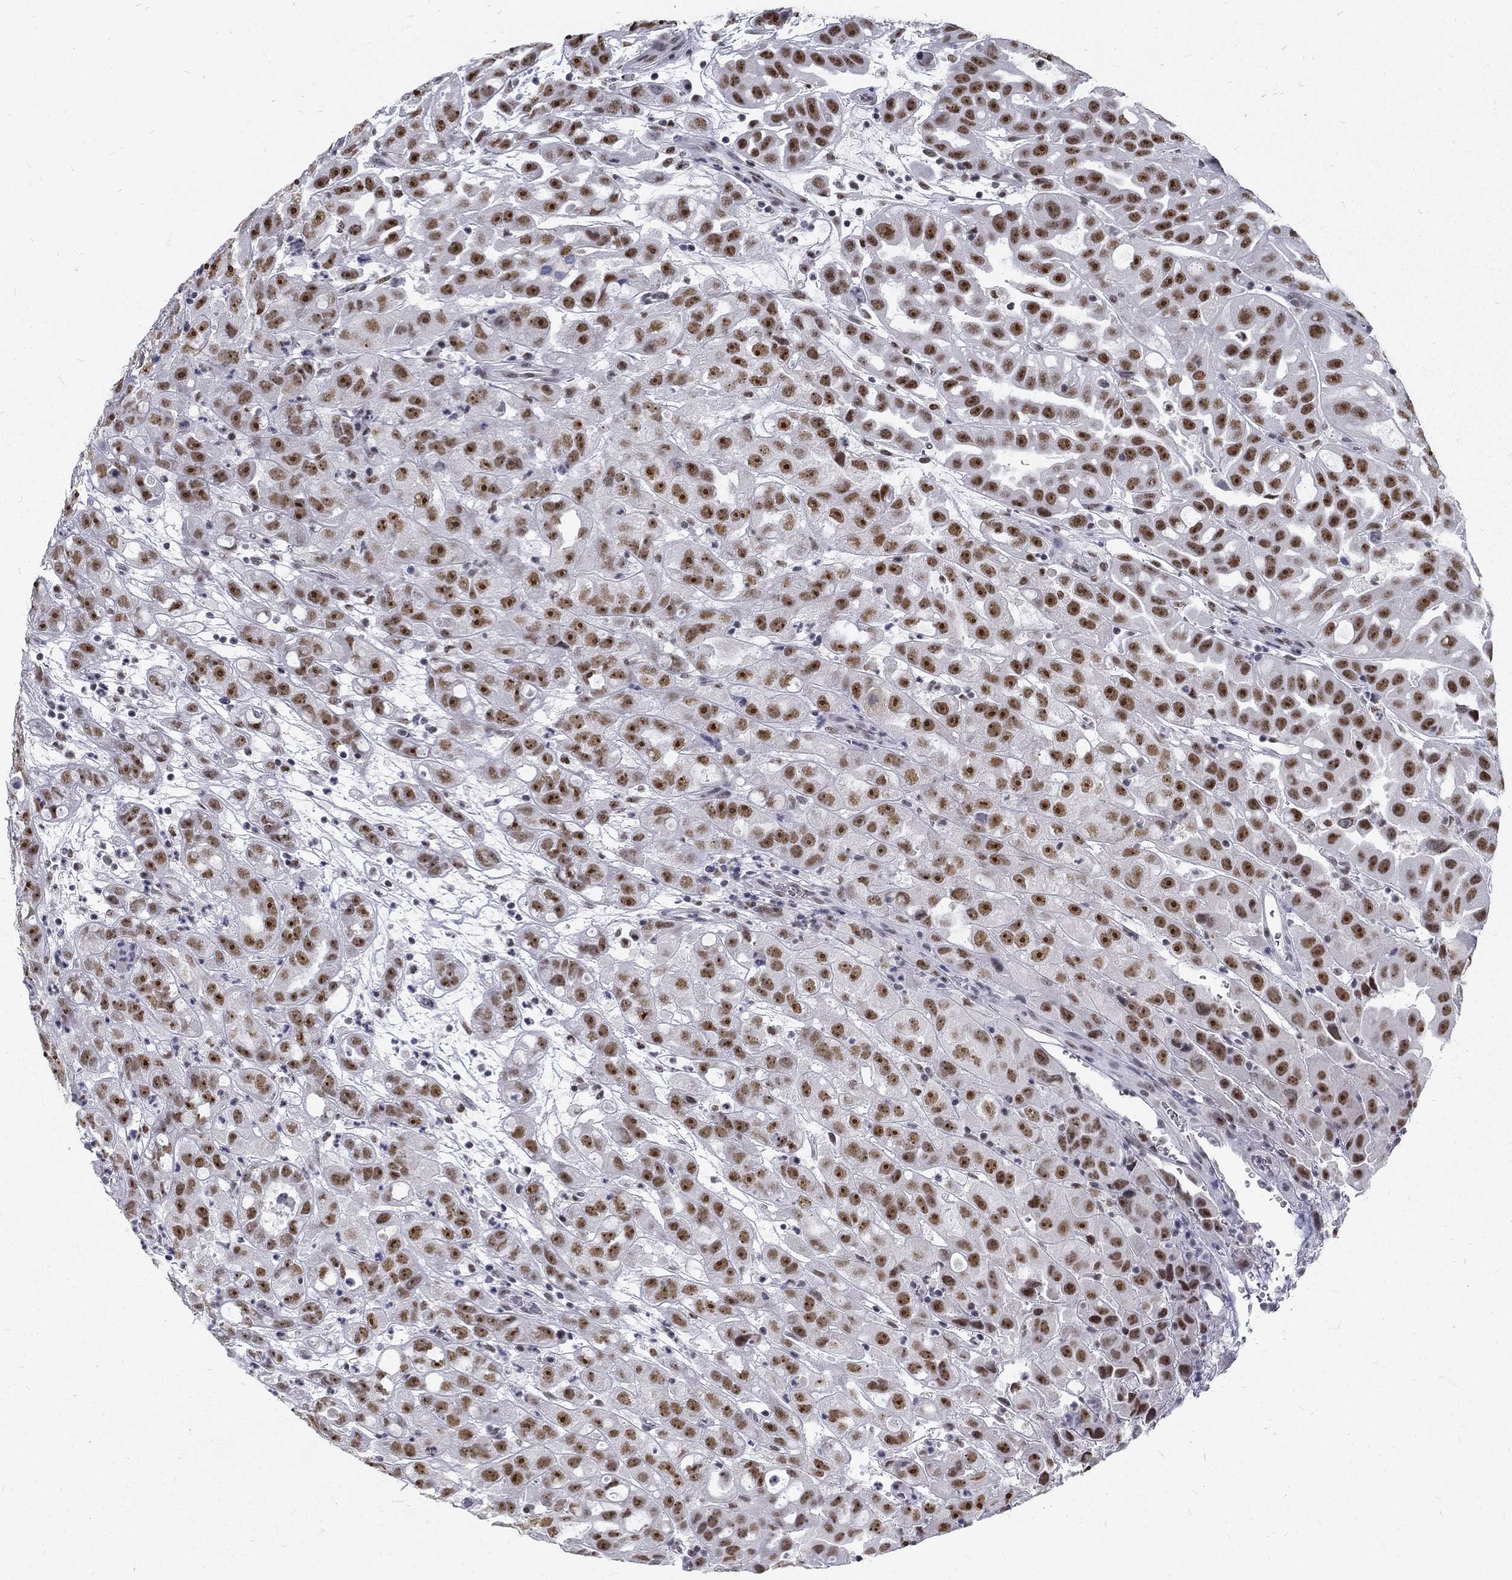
{"staining": {"intensity": "moderate", "quantity": ">75%", "location": "nuclear"}, "tissue": "urothelial cancer", "cell_type": "Tumor cells", "image_type": "cancer", "snomed": [{"axis": "morphology", "description": "Urothelial carcinoma, High grade"}, {"axis": "topography", "description": "Urinary bladder"}], "caption": "Urothelial cancer tissue demonstrates moderate nuclear expression in about >75% of tumor cells, visualized by immunohistochemistry.", "gene": "SNORC", "patient": {"sex": "female", "age": 41}}